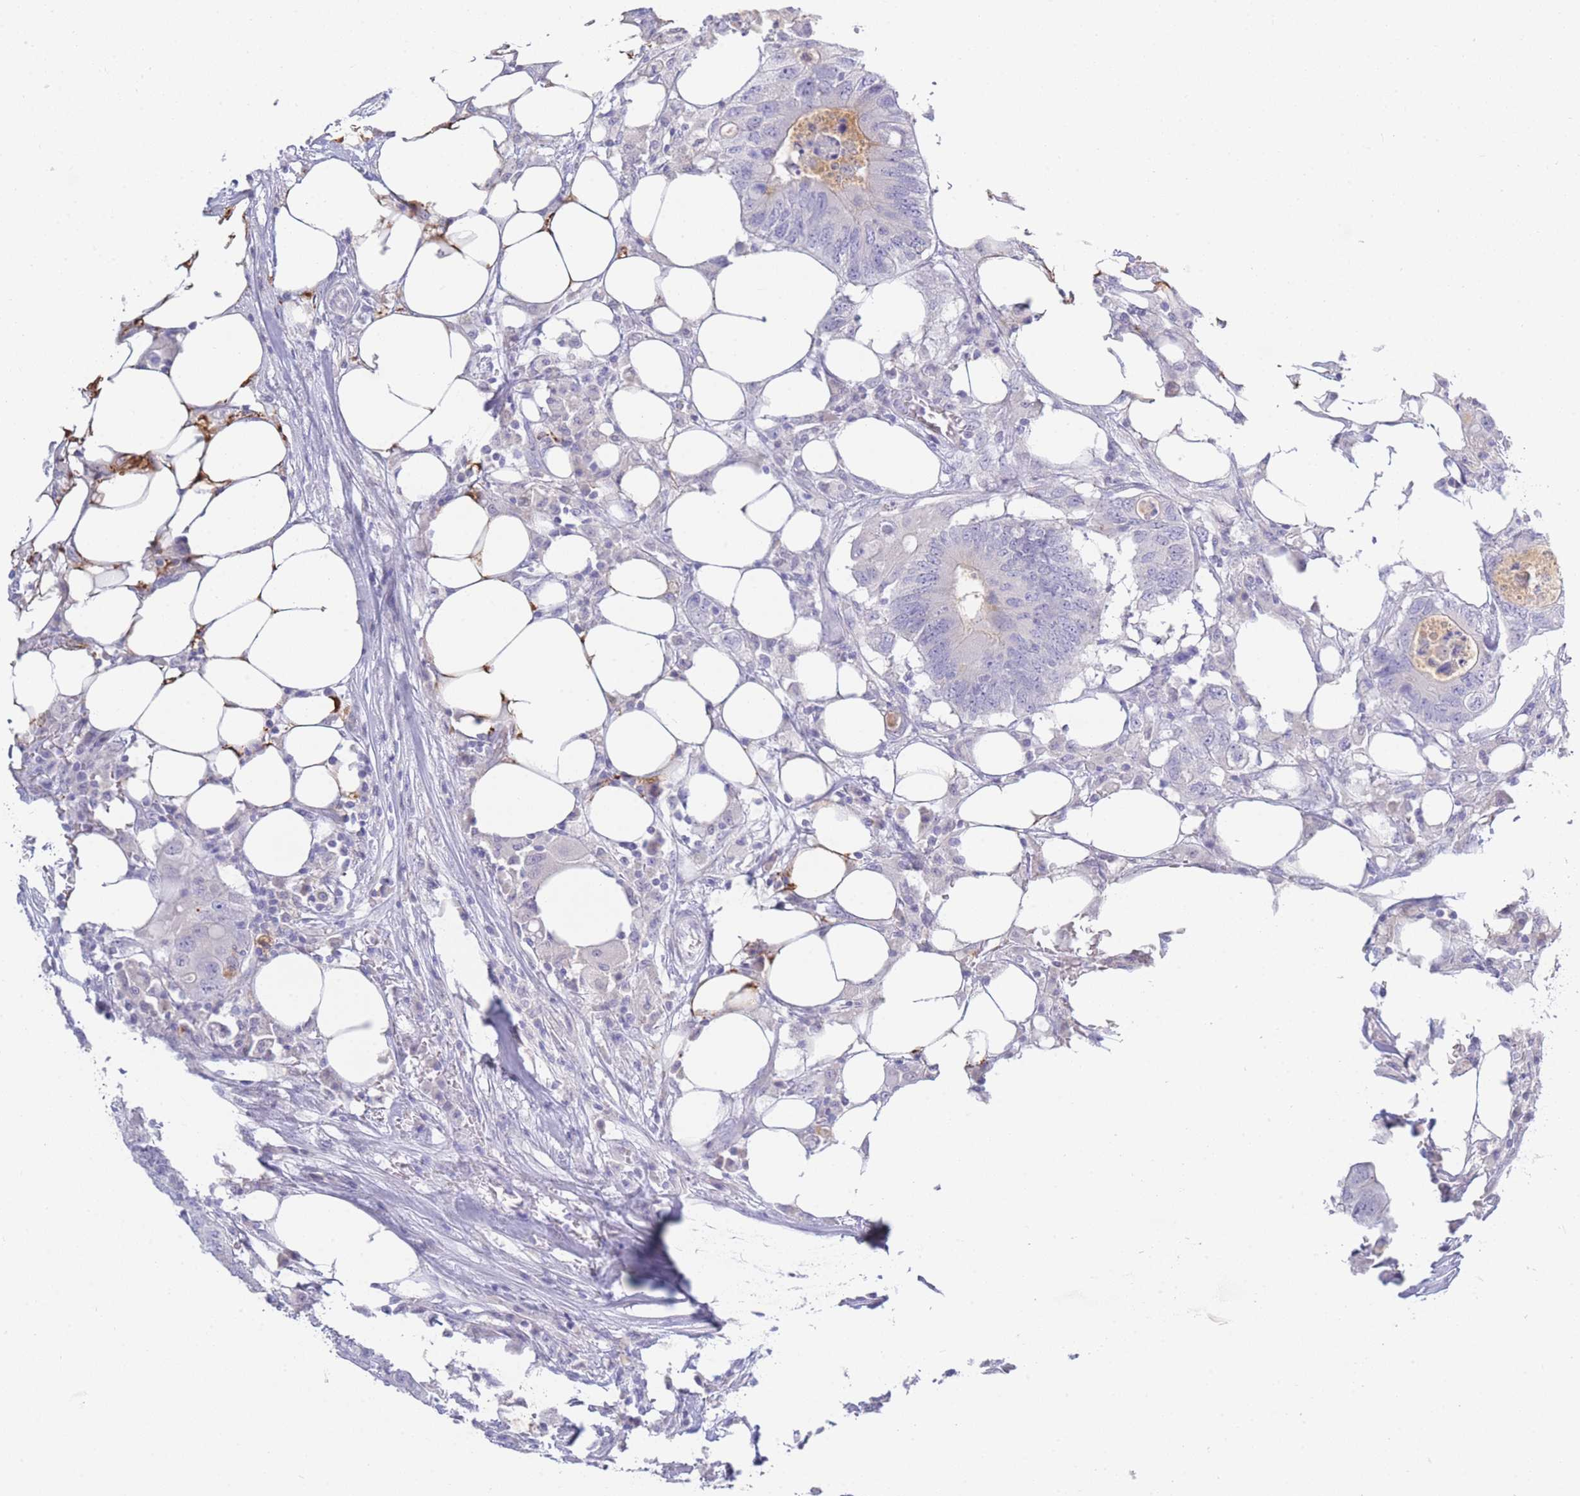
{"staining": {"intensity": "negative", "quantity": "none", "location": "none"}, "tissue": "colorectal cancer", "cell_type": "Tumor cells", "image_type": "cancer", "snomed": [{"axis": "morphology", "description": "Adenocarcinoma, NOS"}, {"axis": "topography", "description": "Colon"}], "caption": "The photomicrograph reveals no significant staining in tumor cells of colorectal cancer (adenocarcinoma).", "gene": "LRRC37A", "patient": {"sex": "male", "age": 71}}